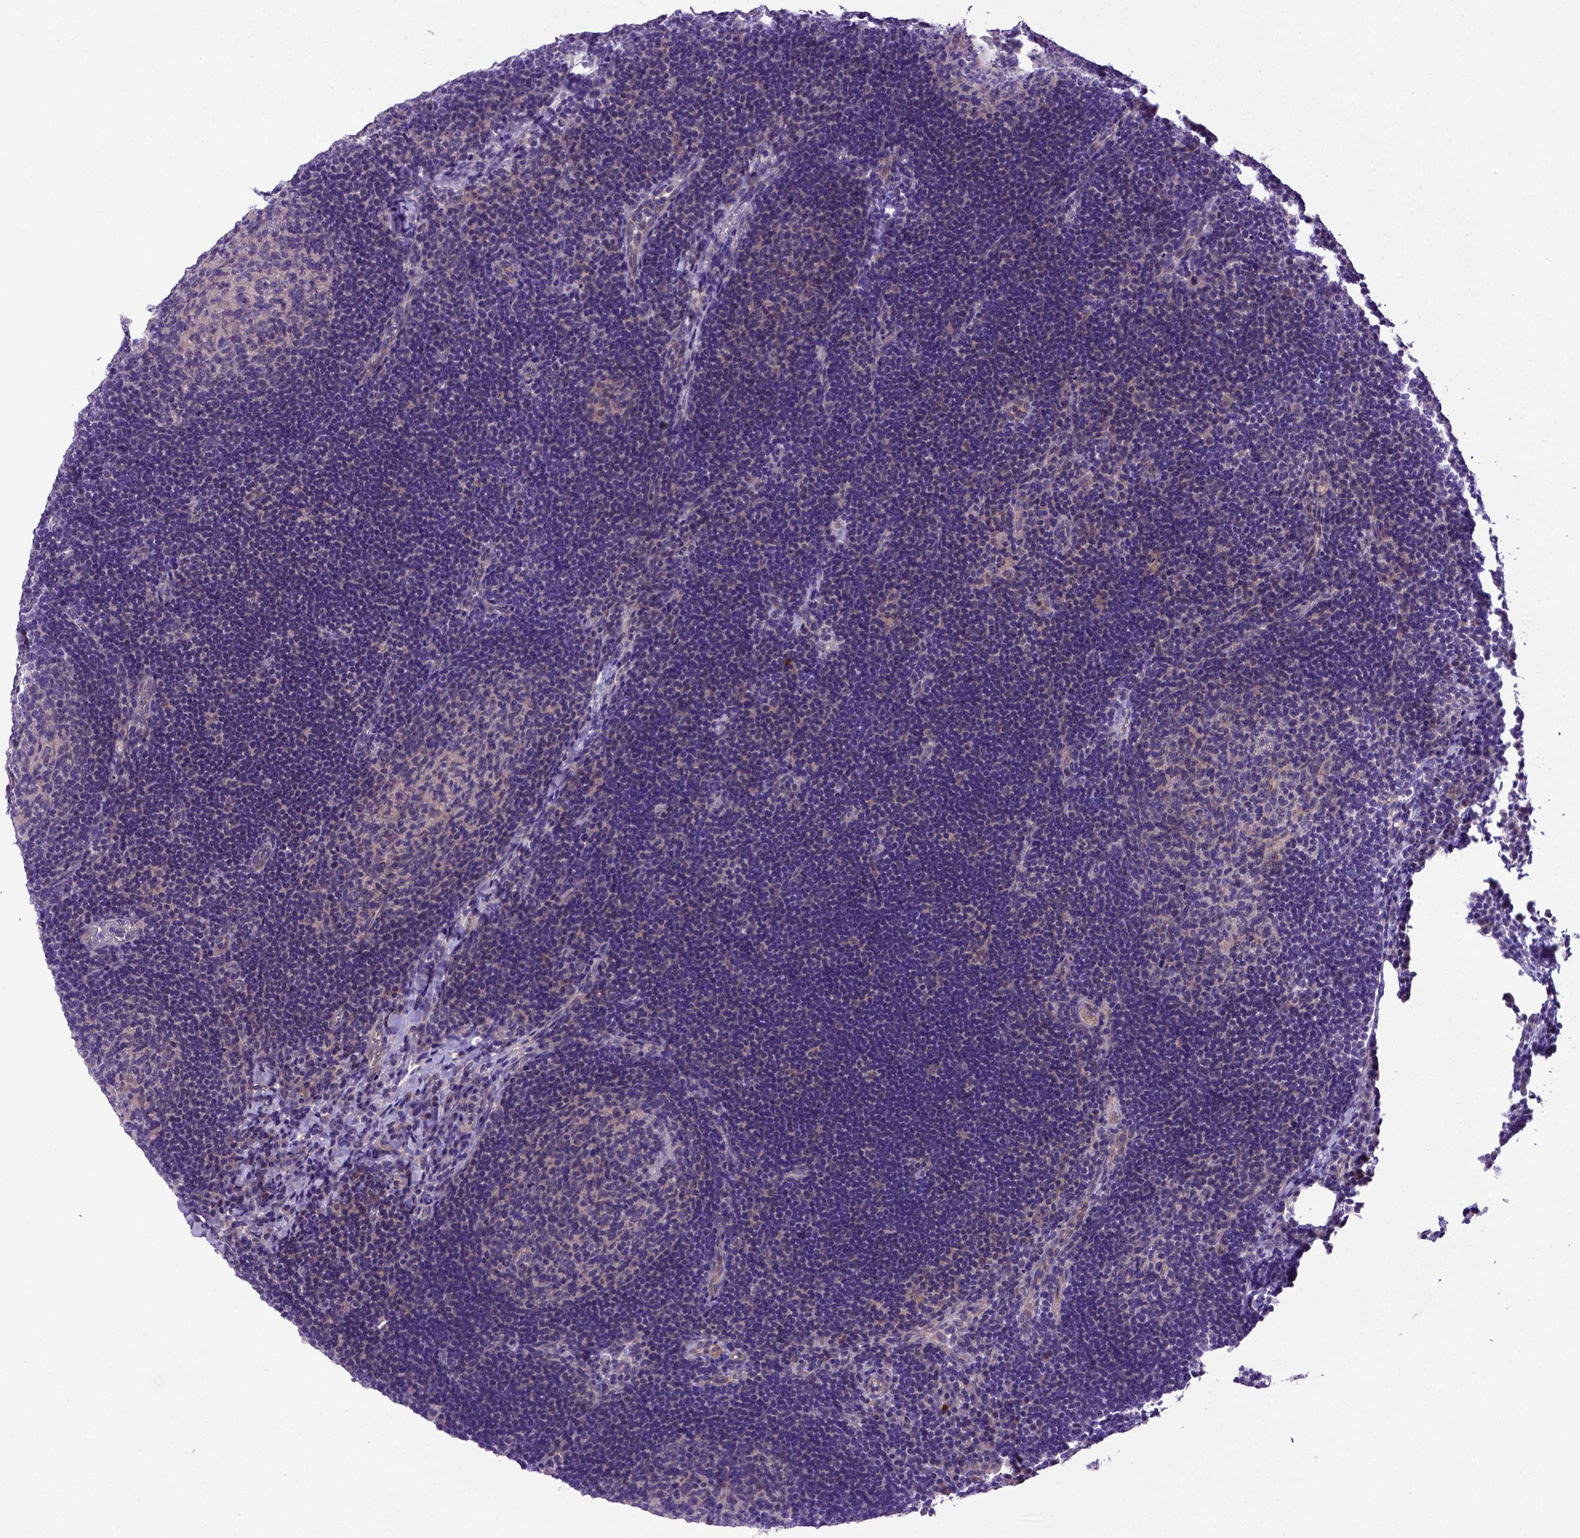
{"staining": {"intensity": "negative", "quantity": "none", "location": "none"}, "tissue": "lymph node", "cell_type": "Germinal center cells", "image_type": "normal", "snomed": [{"axis": "morphology", "description": "Normal tissue, NOS"}, {"axis": "topography", "description": "Lymph node"}], "caption": "DAB immunohistochemical staining of normal lymph node displays no significant expression in germinal center cells. The staining is performed using DAB (3,3'-diaminobenzidine) brown chromogen with nuclei counter-stained in using hematoxylin.", "gene": "ADAM12", "patient": {"sex": "male", "age": 67}}